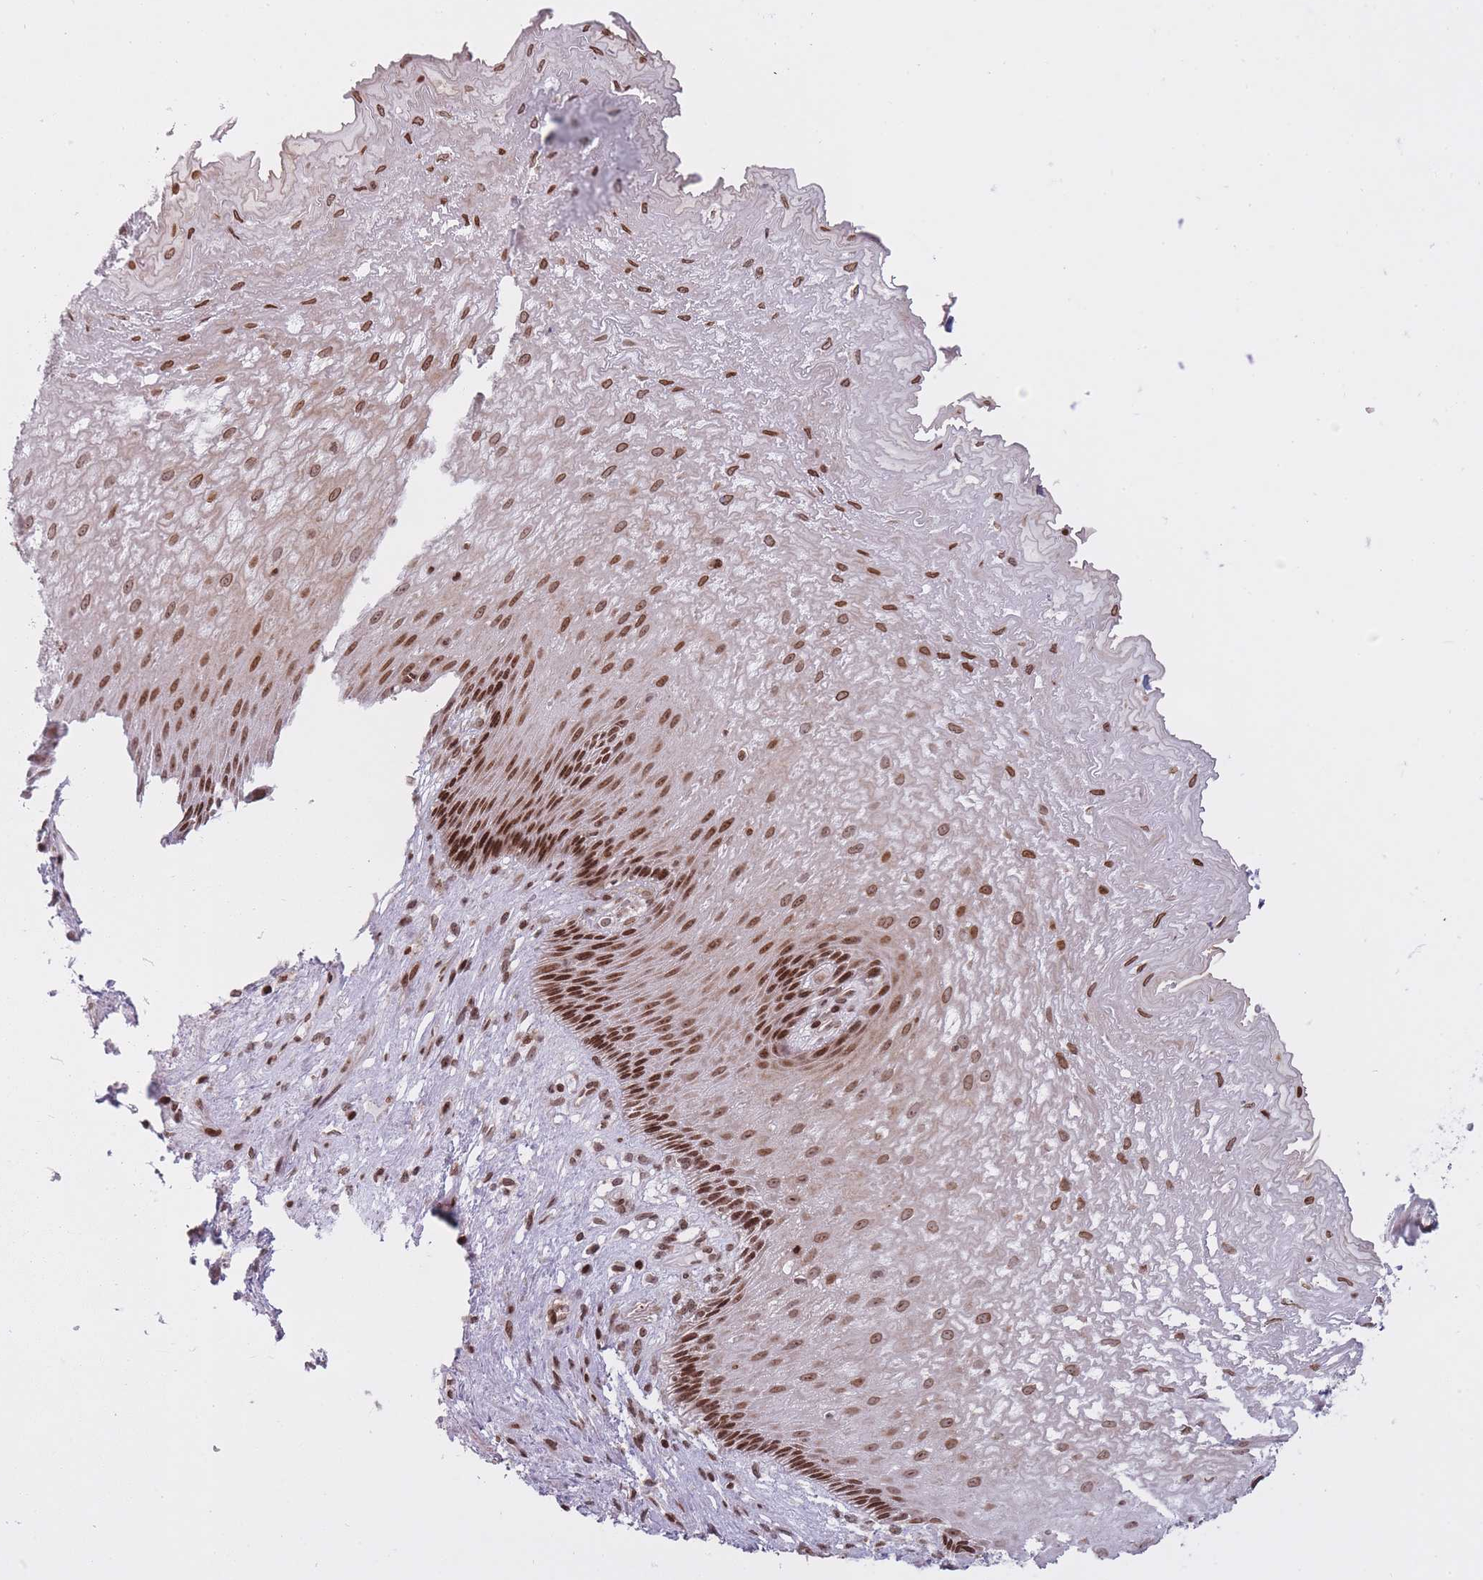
{"staining": {"intensity": "moderate", "quantity": ">75%", "location": "nuclear"}, "tissue": "esophagus", "cell_type": "Squamous epithelial cells", "image_type": "normal", "snomed": [{"axis": "morphology", "description": "Normal tissue, NOS"}, {"axis": "topography", "description": "Esophagus"}], "caption": "Esophagus stained for a protein reveals moderate nuclear positivity in squamous epithelial cells. (brown staining indicates protein expression, while blue staining denotes nuclei).", "gene": "TMC6", "patient": {"sex": "male", "age": 60}}